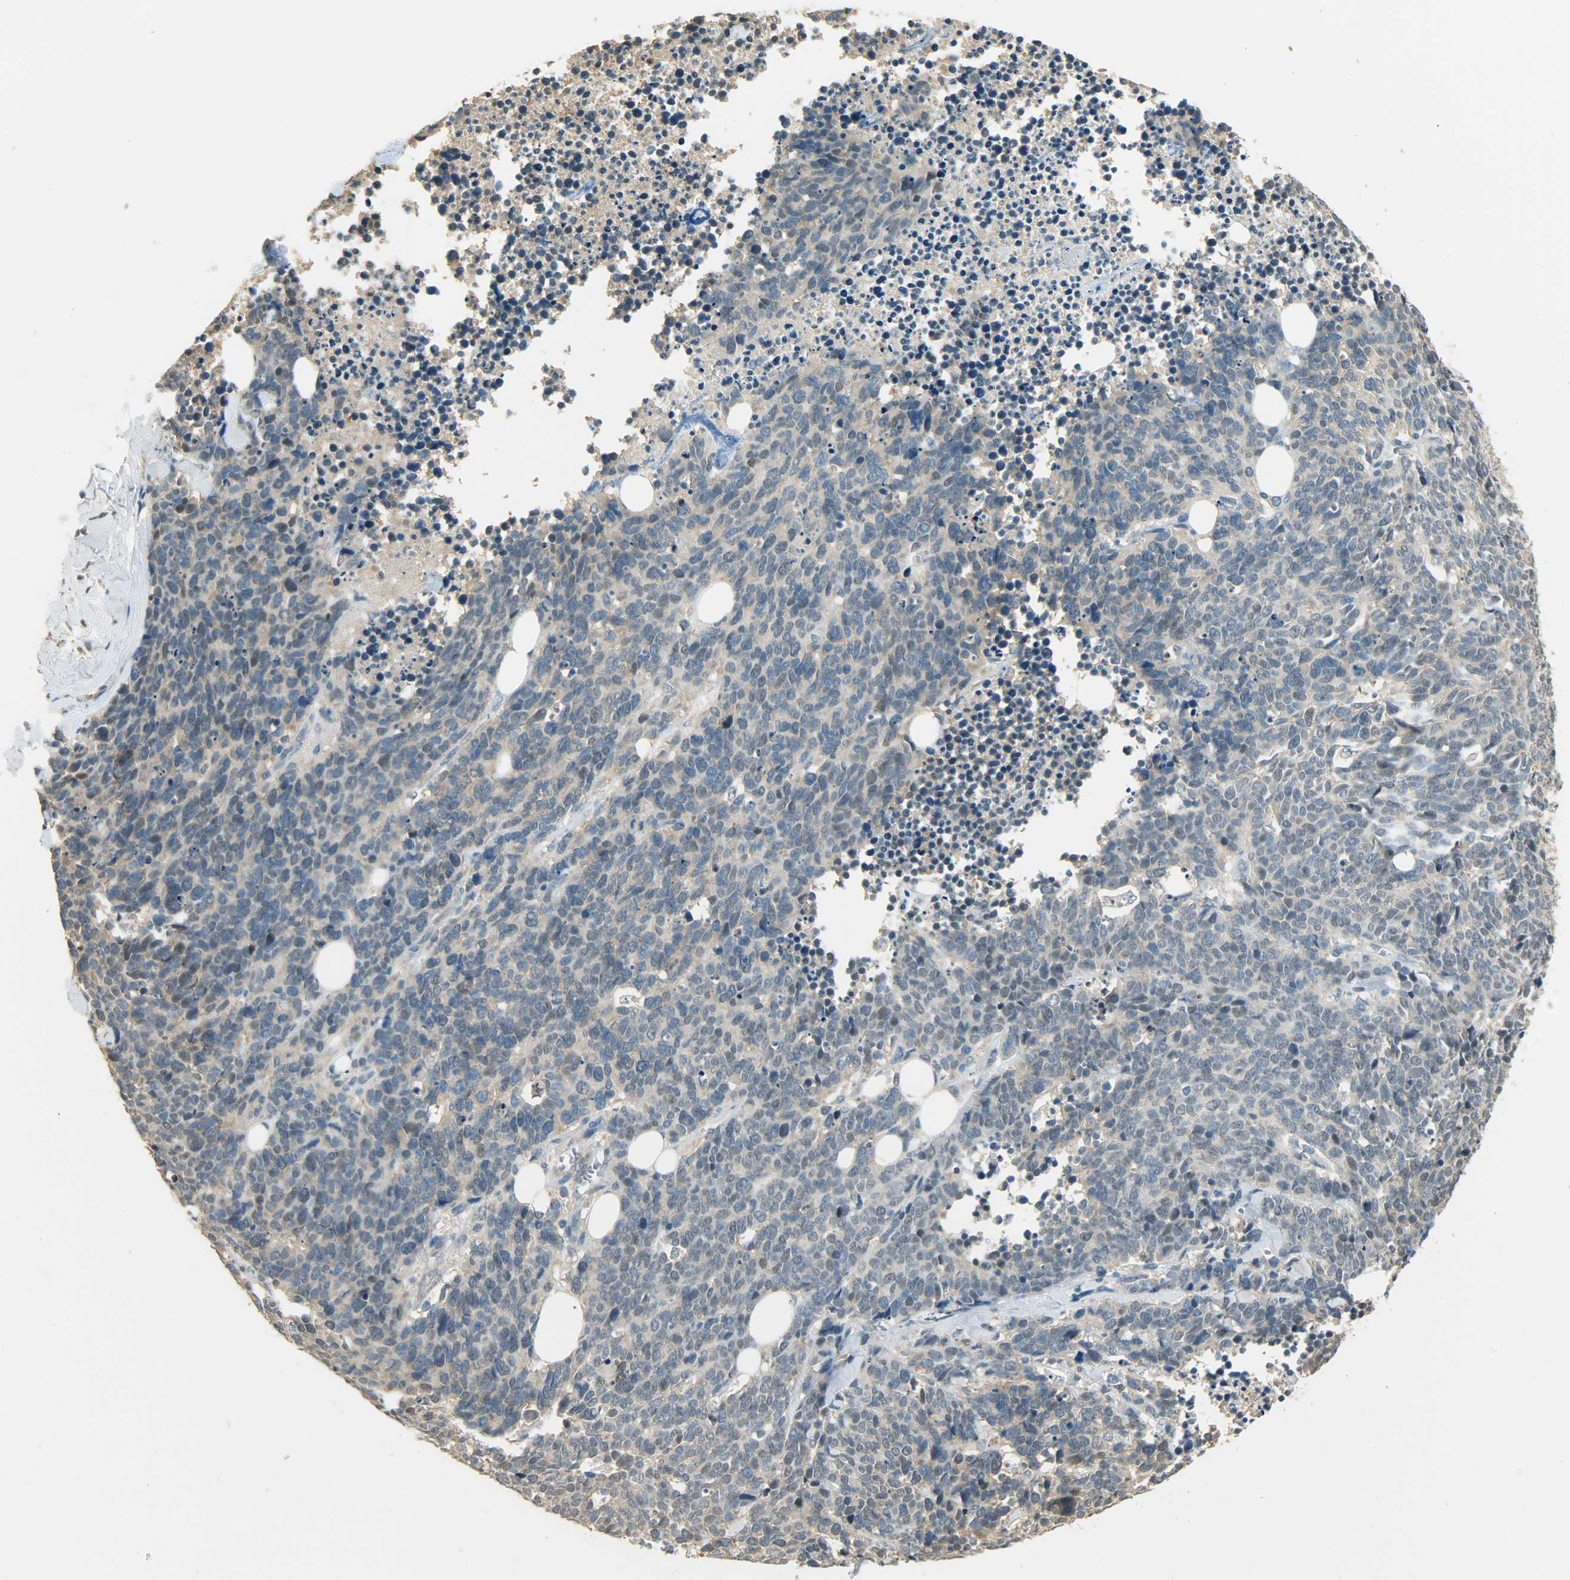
{"staining": {"intensity": "negative", "quantity": "none", "location": "none"}, "tissue": "lung cancer", "cell_type": "Tumor cells", "image_type": "cancer", "snomed": [{"axis": "morphology", "description": "Neoplasm, malignant, NOS"}, {"axis": "topography", "description": "Lung"}], "caption": "High power microscopy image of an immunohistochemistry micrograph of neoplasm (malignant) (lung), revealing no significant staining in tumor cells.", "gene": "PRMT5", "patient": {"sex": "female", "age": 58}}